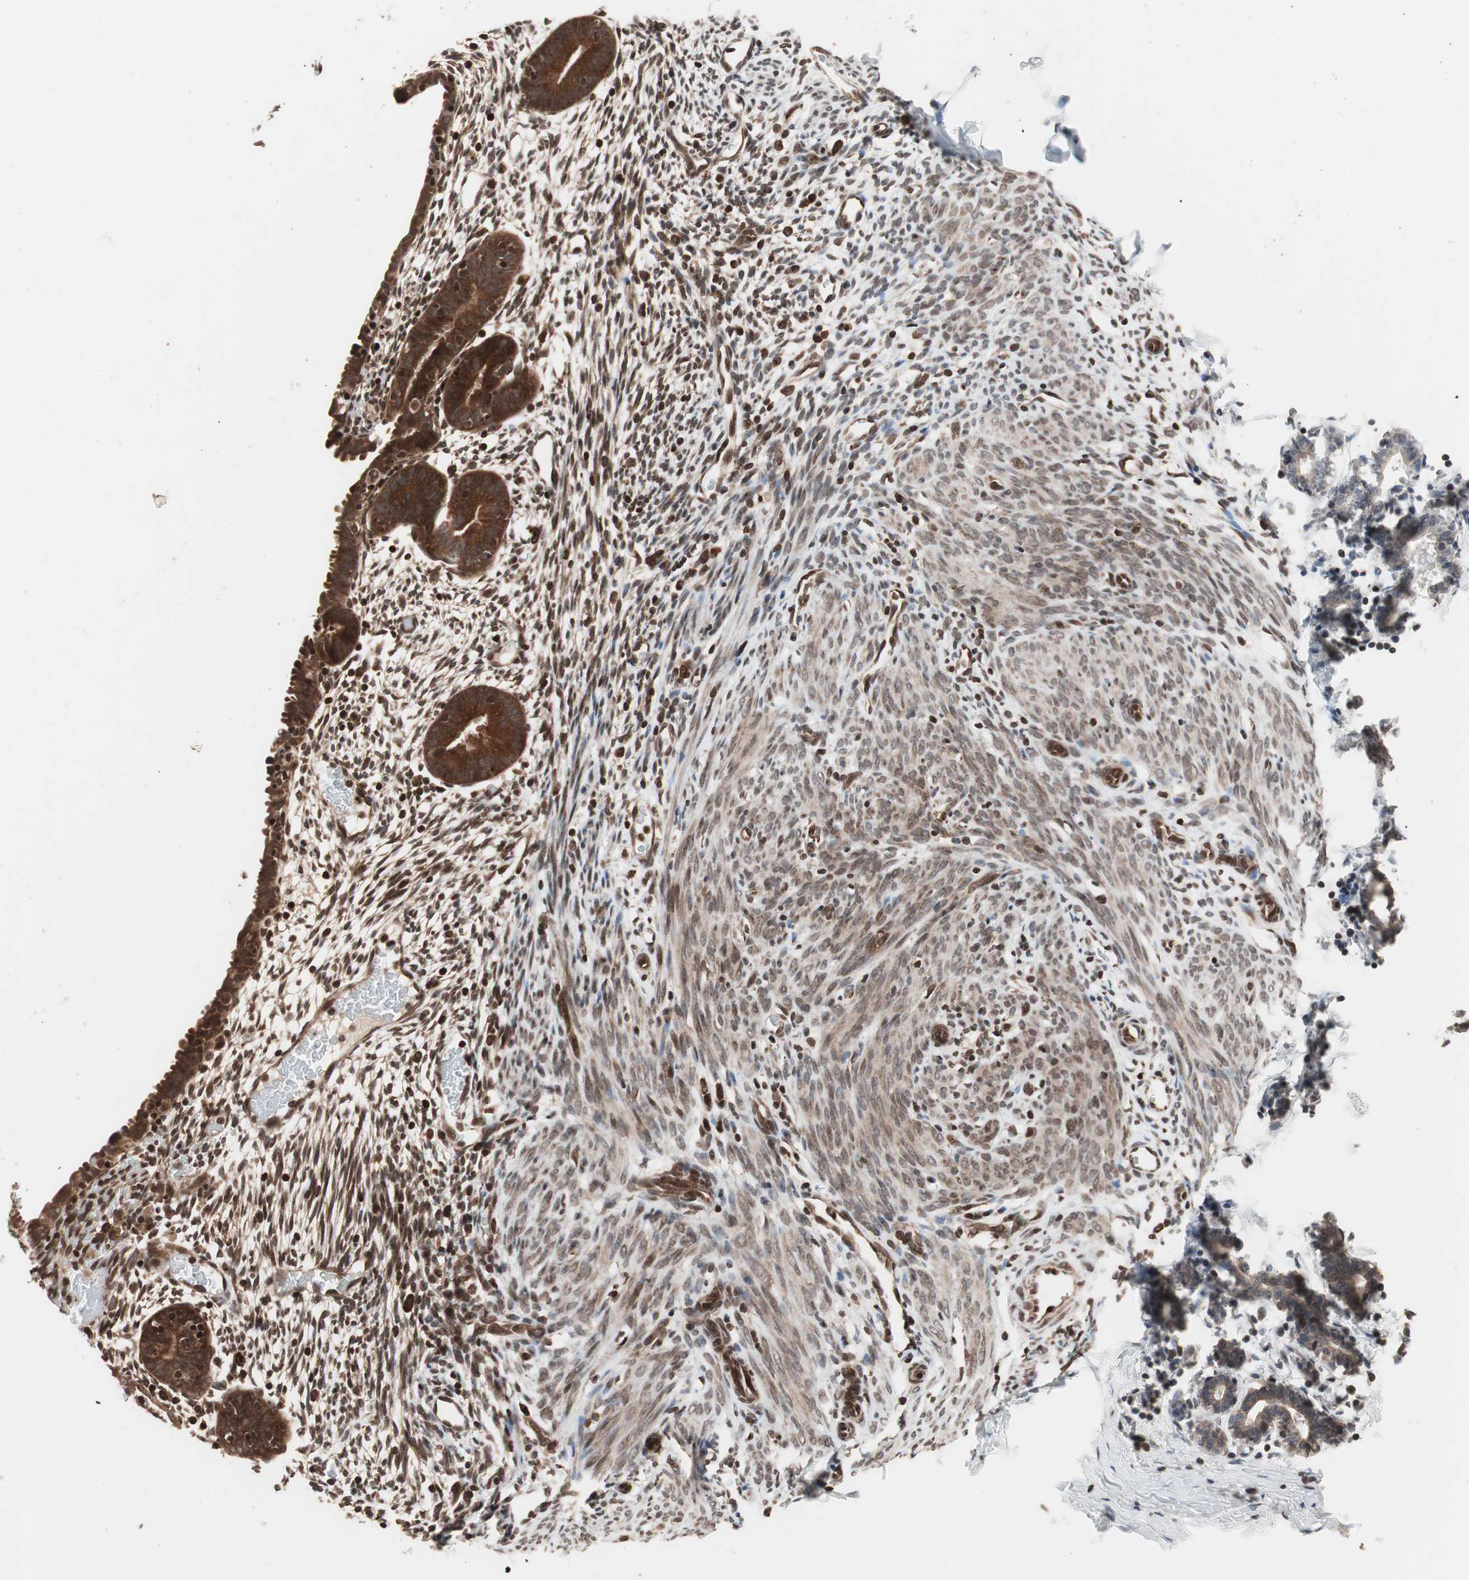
{"staining": {"intensity": "strong", "quantity": ">75%", "location": "cytoplasmic/membranous"}, "tissue": "endometrium", "cell_type": "Cells in endometrial stroma", "image_type": "normal", "snomed": [{"axis": "morphology", "description": "Normal tissue, NOS"}, {"axis": "morphology", "description": "Atrophy, NOS"}, {"axis": "topography", "description": "Uterus"}, {"axis": "topography", "description": "Endometrium"}], "caption": "The immunohistochemical stain labels strong cytoplasmic/membranous positivity in cells in endometrial stroma of unremarkable endometrium. (brown staining indicates protein expression, while blue staining denotes nuclei).", "gene": "ZFC3H1", "patient": {"sex": "female", "age": 68}}